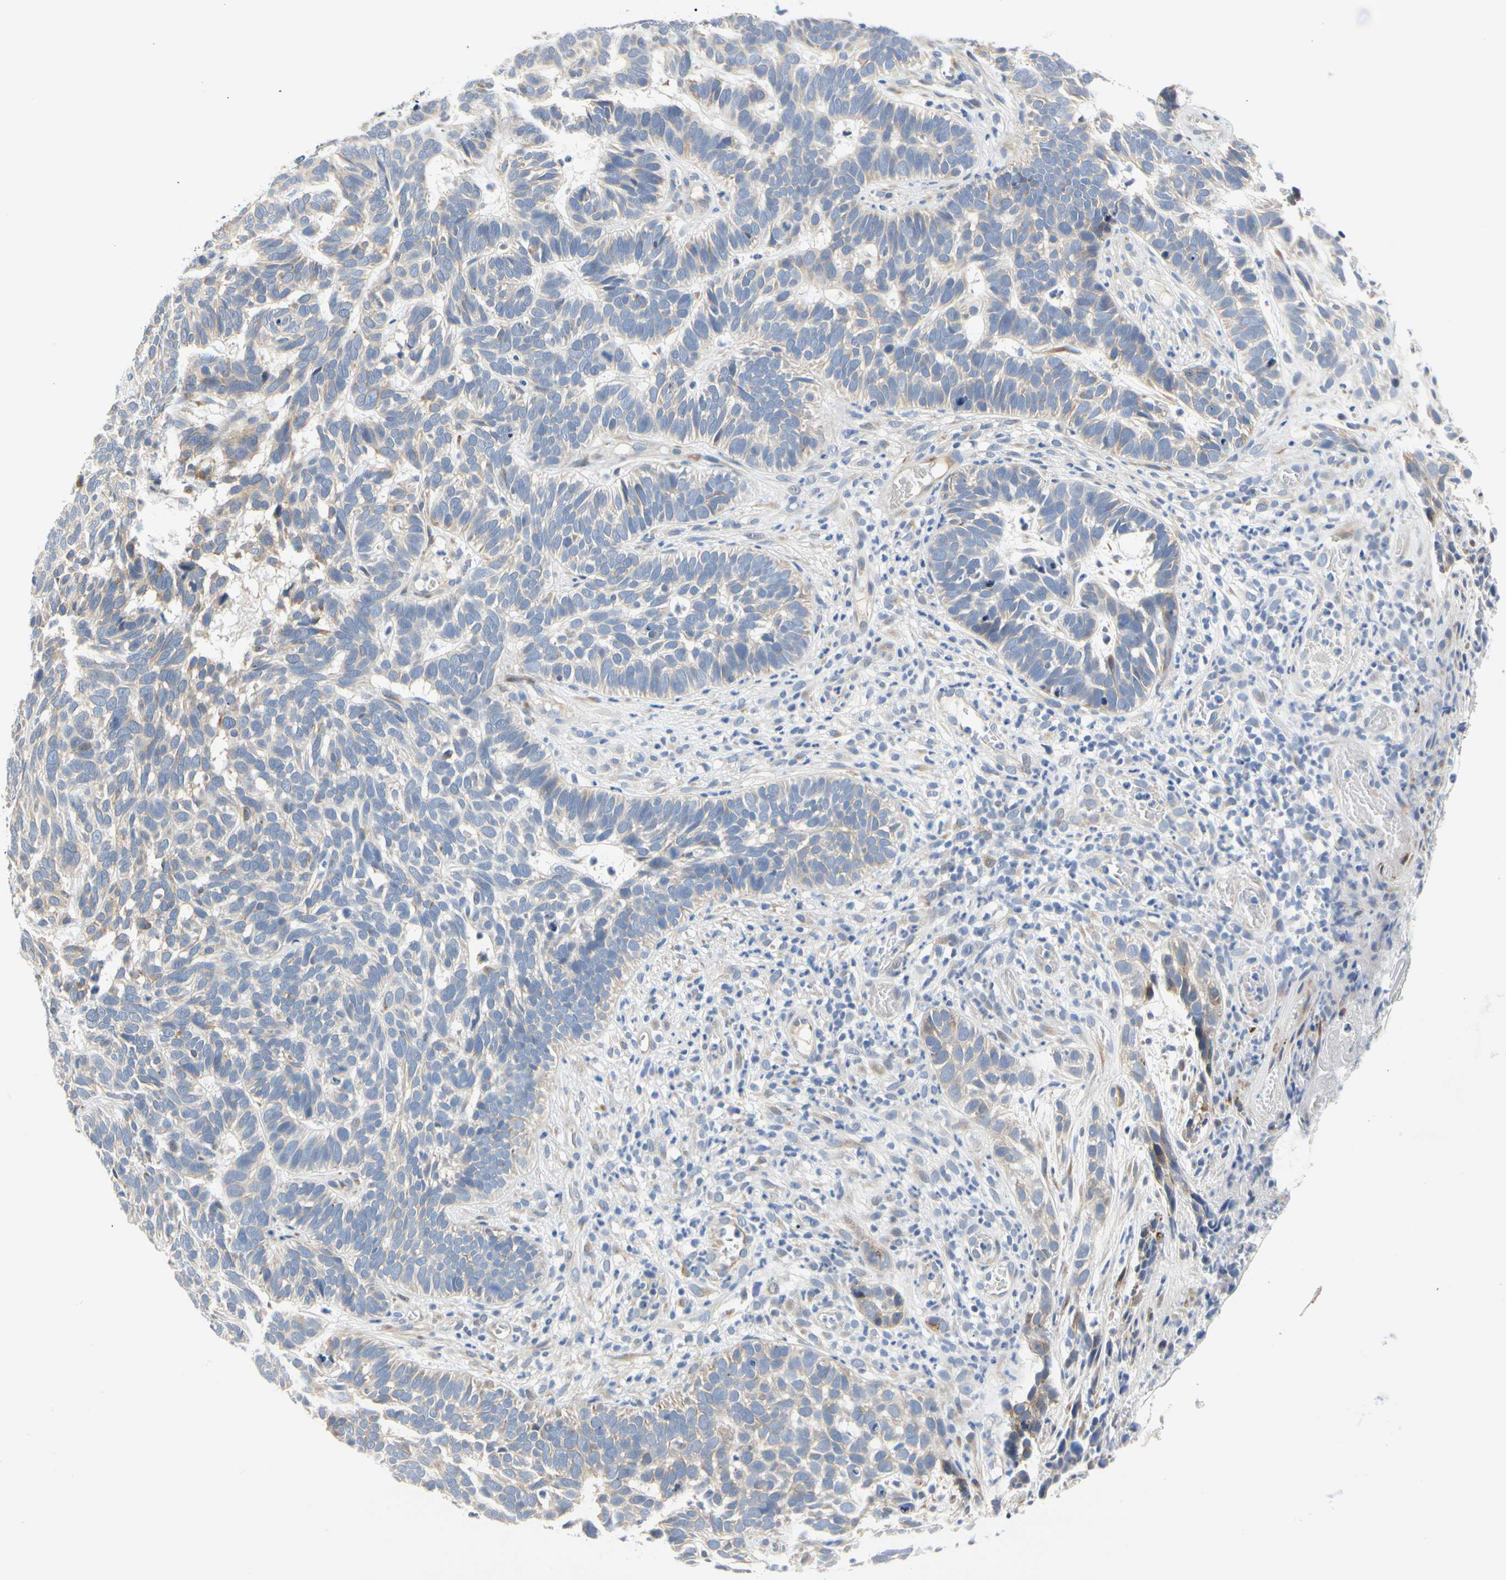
{"staining": {"intensity": "weak", "quantity": "<25%", "location": "cytoplasmic/membranous"}, "tissue": "skin cancer", "cell_type": "Tumor cells", "image_type": "cancer", "snomed": [{"axis": "morphology", "description": "Basal cell carcinoma"}, {"axis": "topography", "description": "Skin"}], "caption": "There is no significant positivity in tumor cells of skin basal cell carcinoma.", "gene": "ZNF236", "patient": {"sex": "male", "age": 87}}